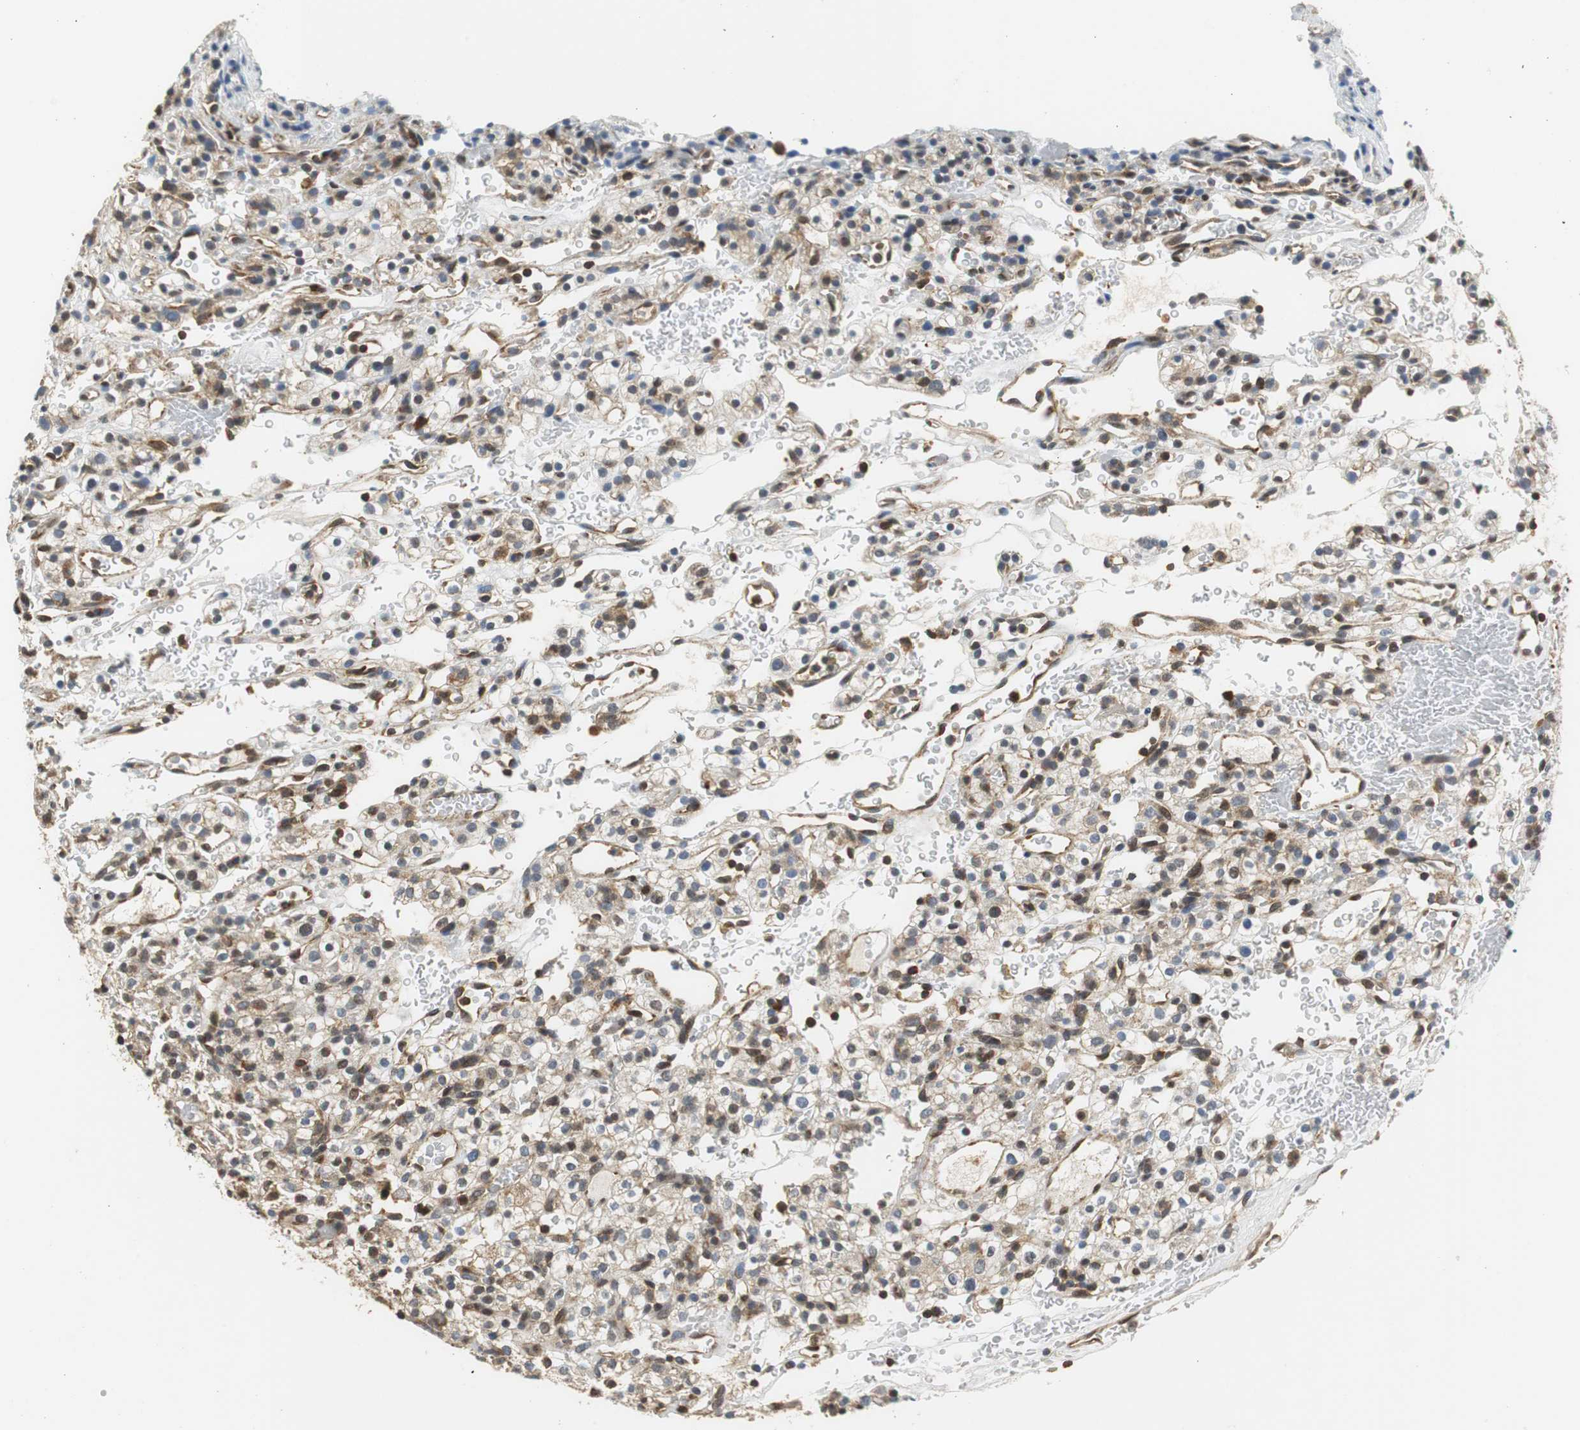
{"staining": {"intensity": "weak", "quantity": "25%-75%", "location": "cytoplasmic/membranous"}, "tissue": "renal cancer", "cell_type": "Tumor cells", "image_type": "cancer", "snomed": [{"axis": "morphology", "description": "Normal tissue, NOS"}, {"axis": "morphology", "description": "Adenocarcinoma, NOS"}, {"axis": "topography", "description": "Kidney"}], "caption": "Immunohistochemistry (DAB) staining of human adenocarcinoma (renal) reveals weak cytoplasmic/membranous protein staining in approximately 25%-75% of tumor cells.", "gene": "GSDMD", "patient": {"sex": "female", "age": 72}}